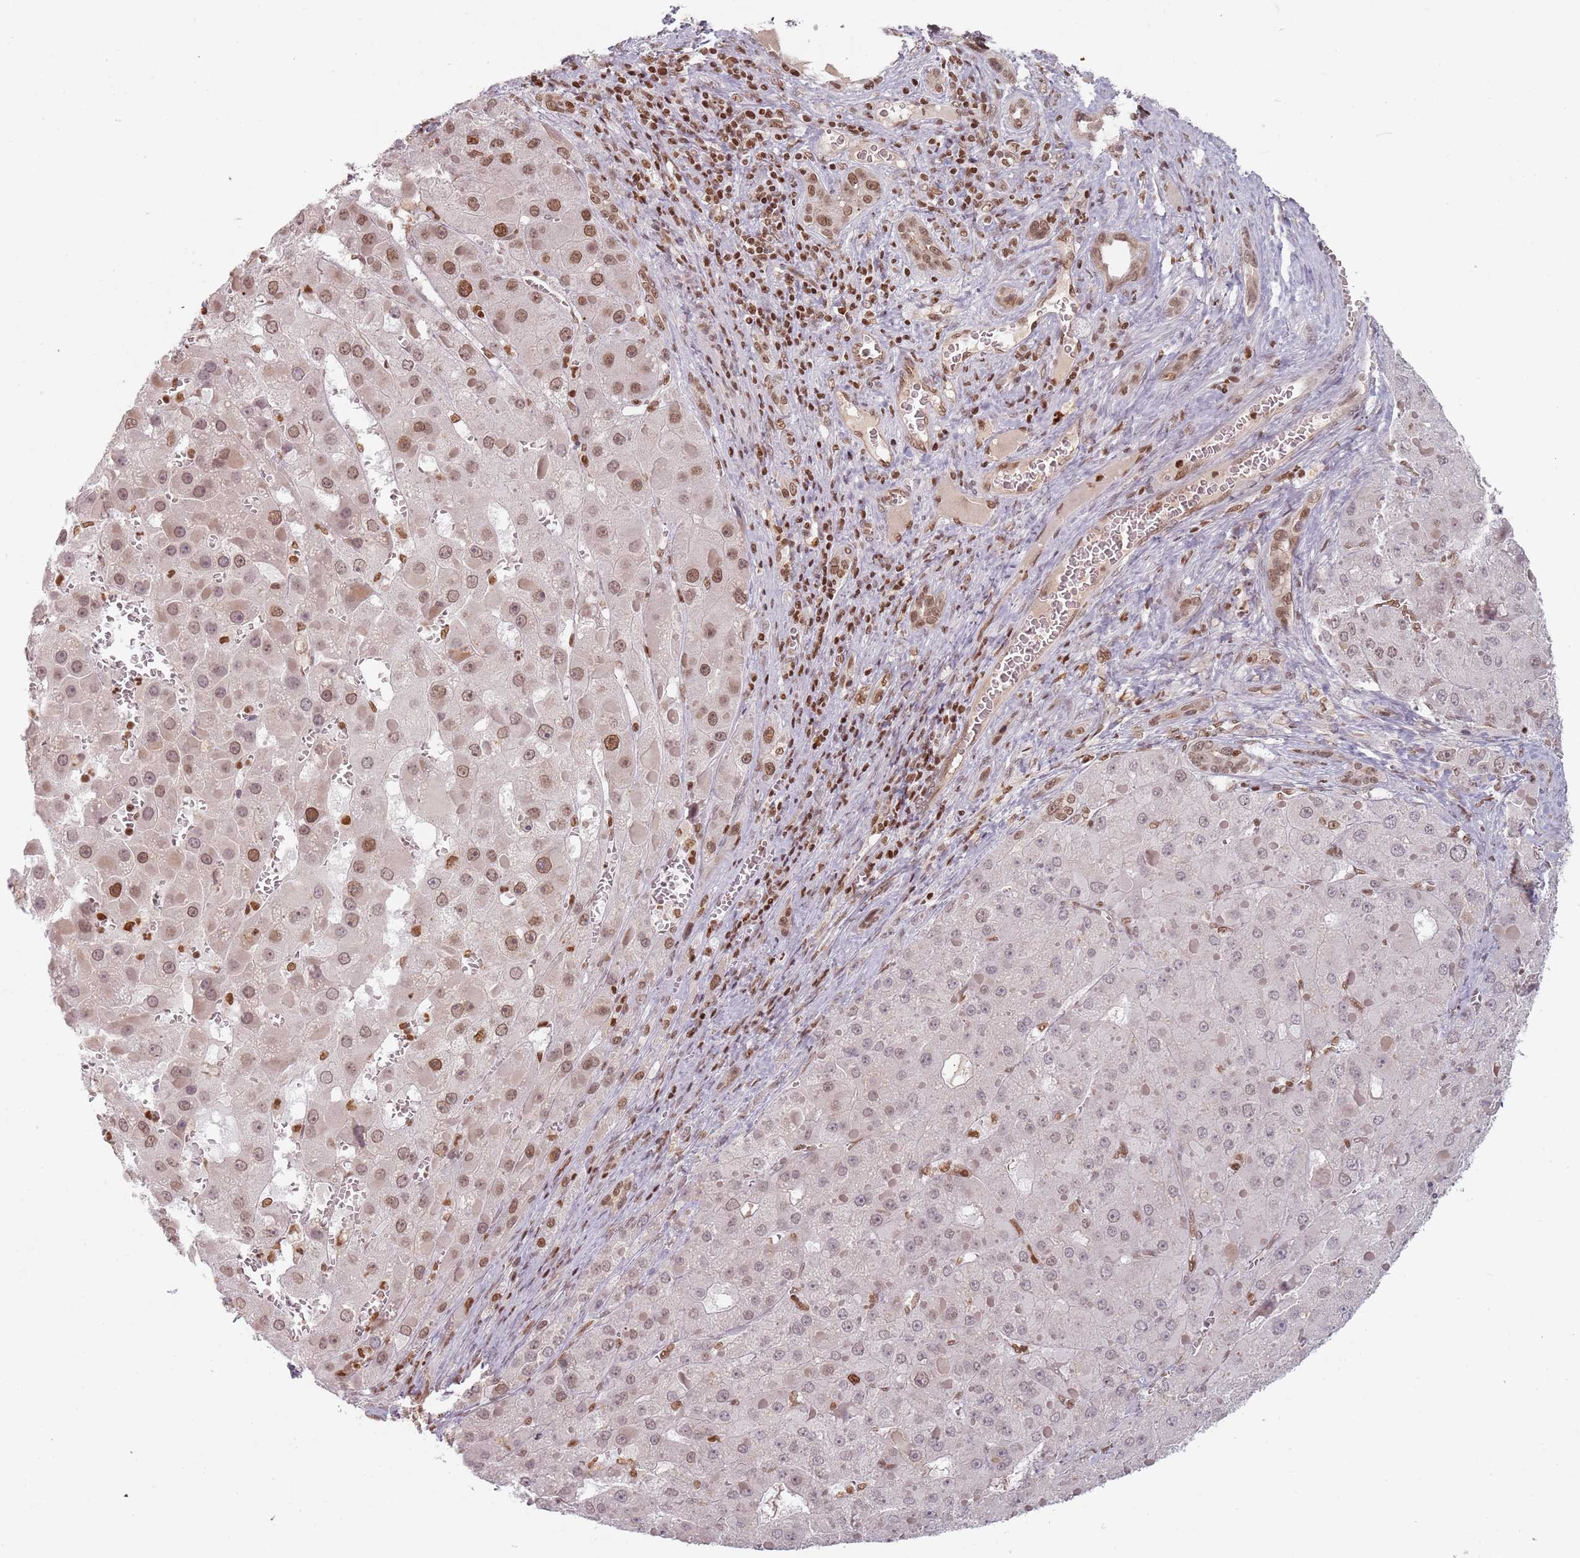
{"staining": {"intensity": "moderate", "quantity": ">75%", "location": "cytoplasmic/membranous,nuclear"}, "tissue": "liver cancer", "cell_type": "Tumor cells", "image_type": "cancer", "snomed": [{"axis": "morphology", "description": "Carcinoma, Hepatocellular, NOS"}, {"axis": "topography", "description": "Liver"}], "caption": "Tumor cells reveal moderate cytoplasmic/membranous and nuclear expression in about >75% of cells in liver cancer (hepatocellular carcinoma).", "gene": "NUP50", "patient": {"sex": "female", "age": 73}}